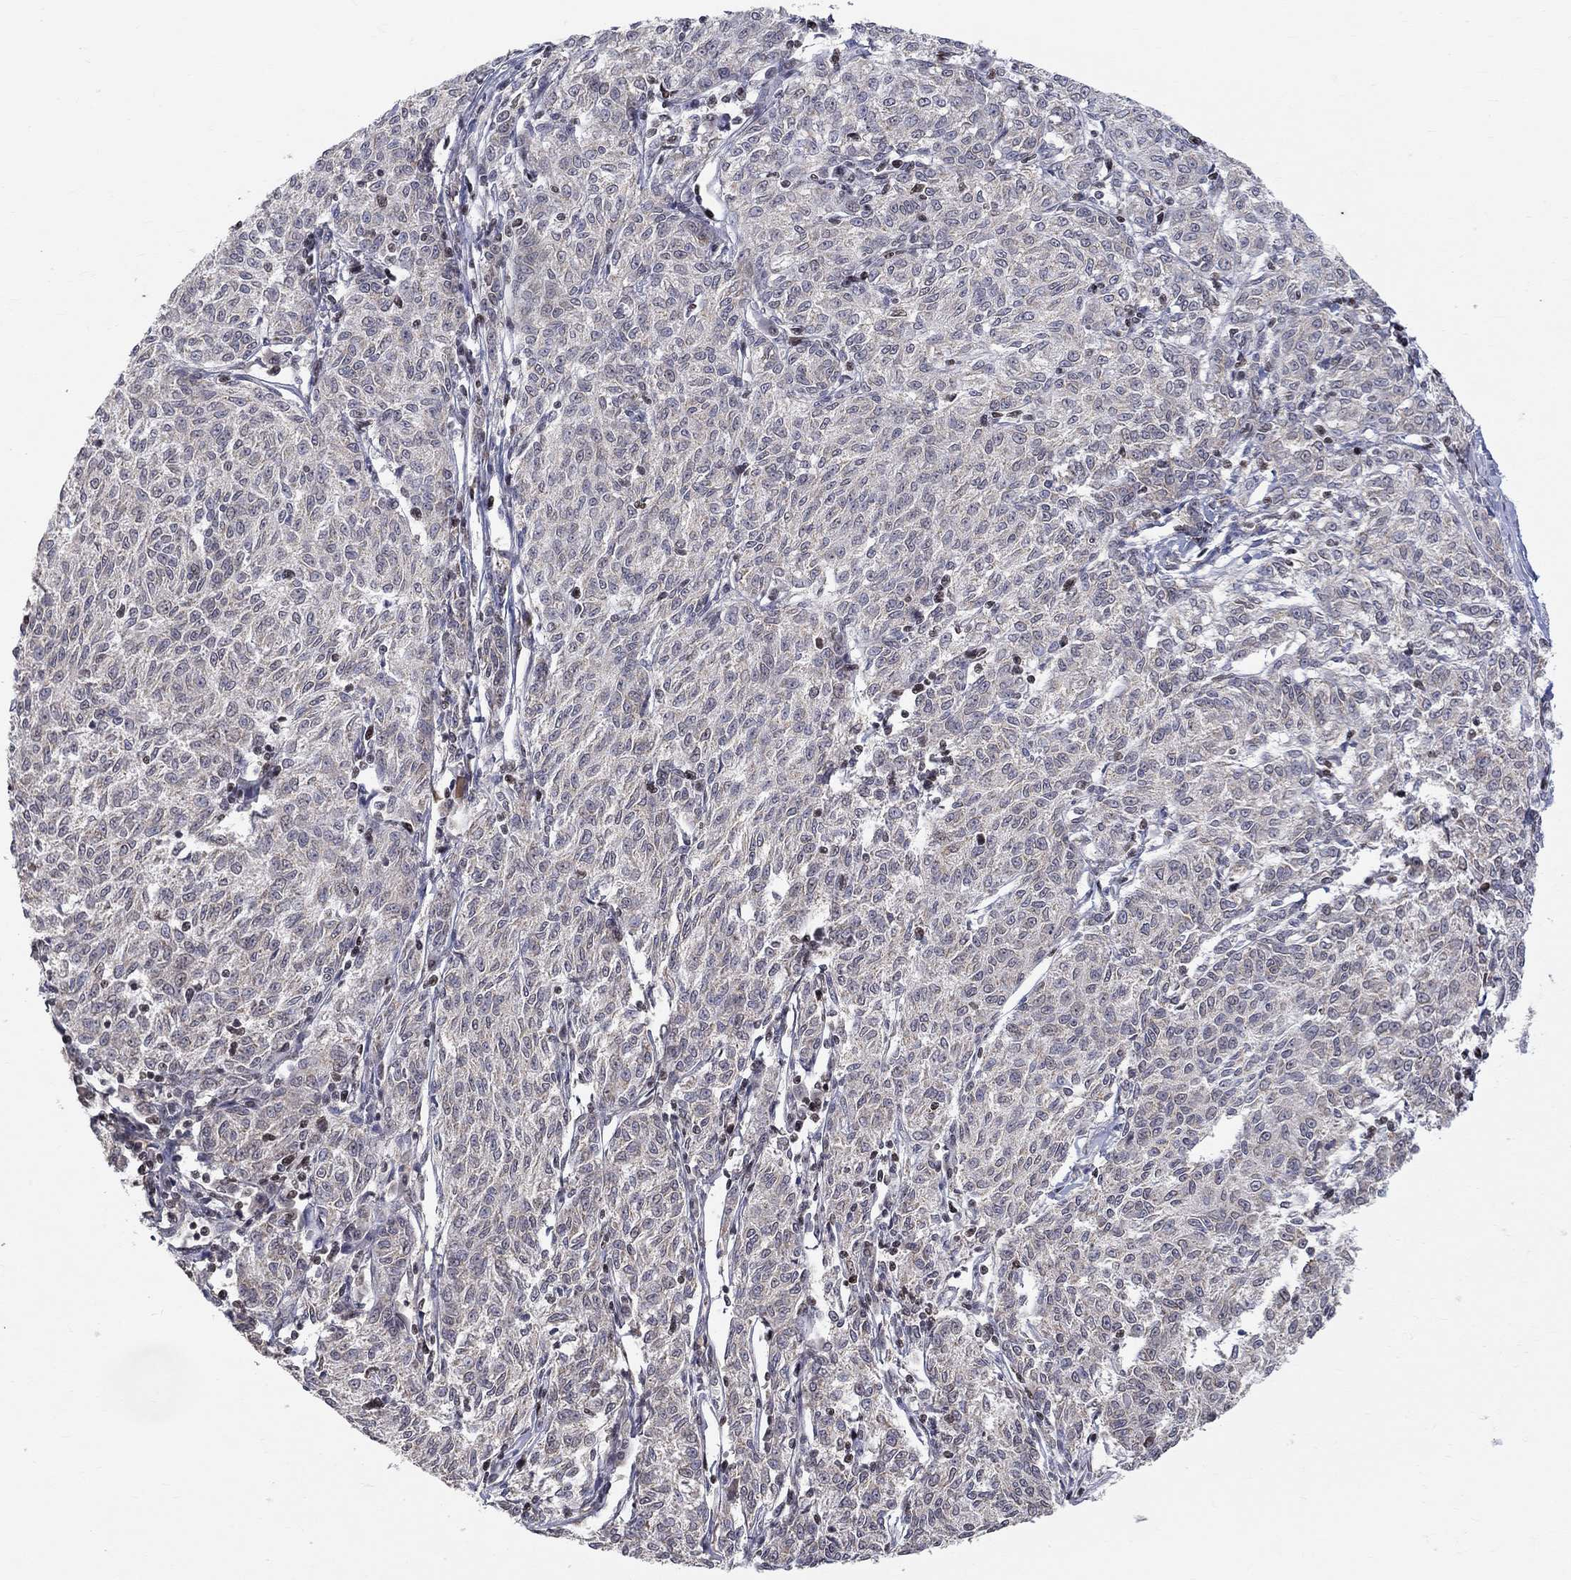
{"staining": {"intensity": "negative", "quantity": "none", "location": "none"}, "tissue": "melanoma", "cell_type": "Tumor cells", "image_type": "cancer", "snomed": [{"axis": "morphology", "description": "Malignant melanoma, NOS"}, {"axis": "topography", "description": "Skin"}], "caption": "A high-resolution photomicrograph shows immunohistochemistry (IHC) staining of malignant melanoma, which shows no significant positivity in tumor cells. Brightfield microscopy of IHC stained with DAB (brown) and hematoxylin (blue), captured at high magnification.", "gene": "KLF12", "patient": {"sex": "female", "age": 72}}